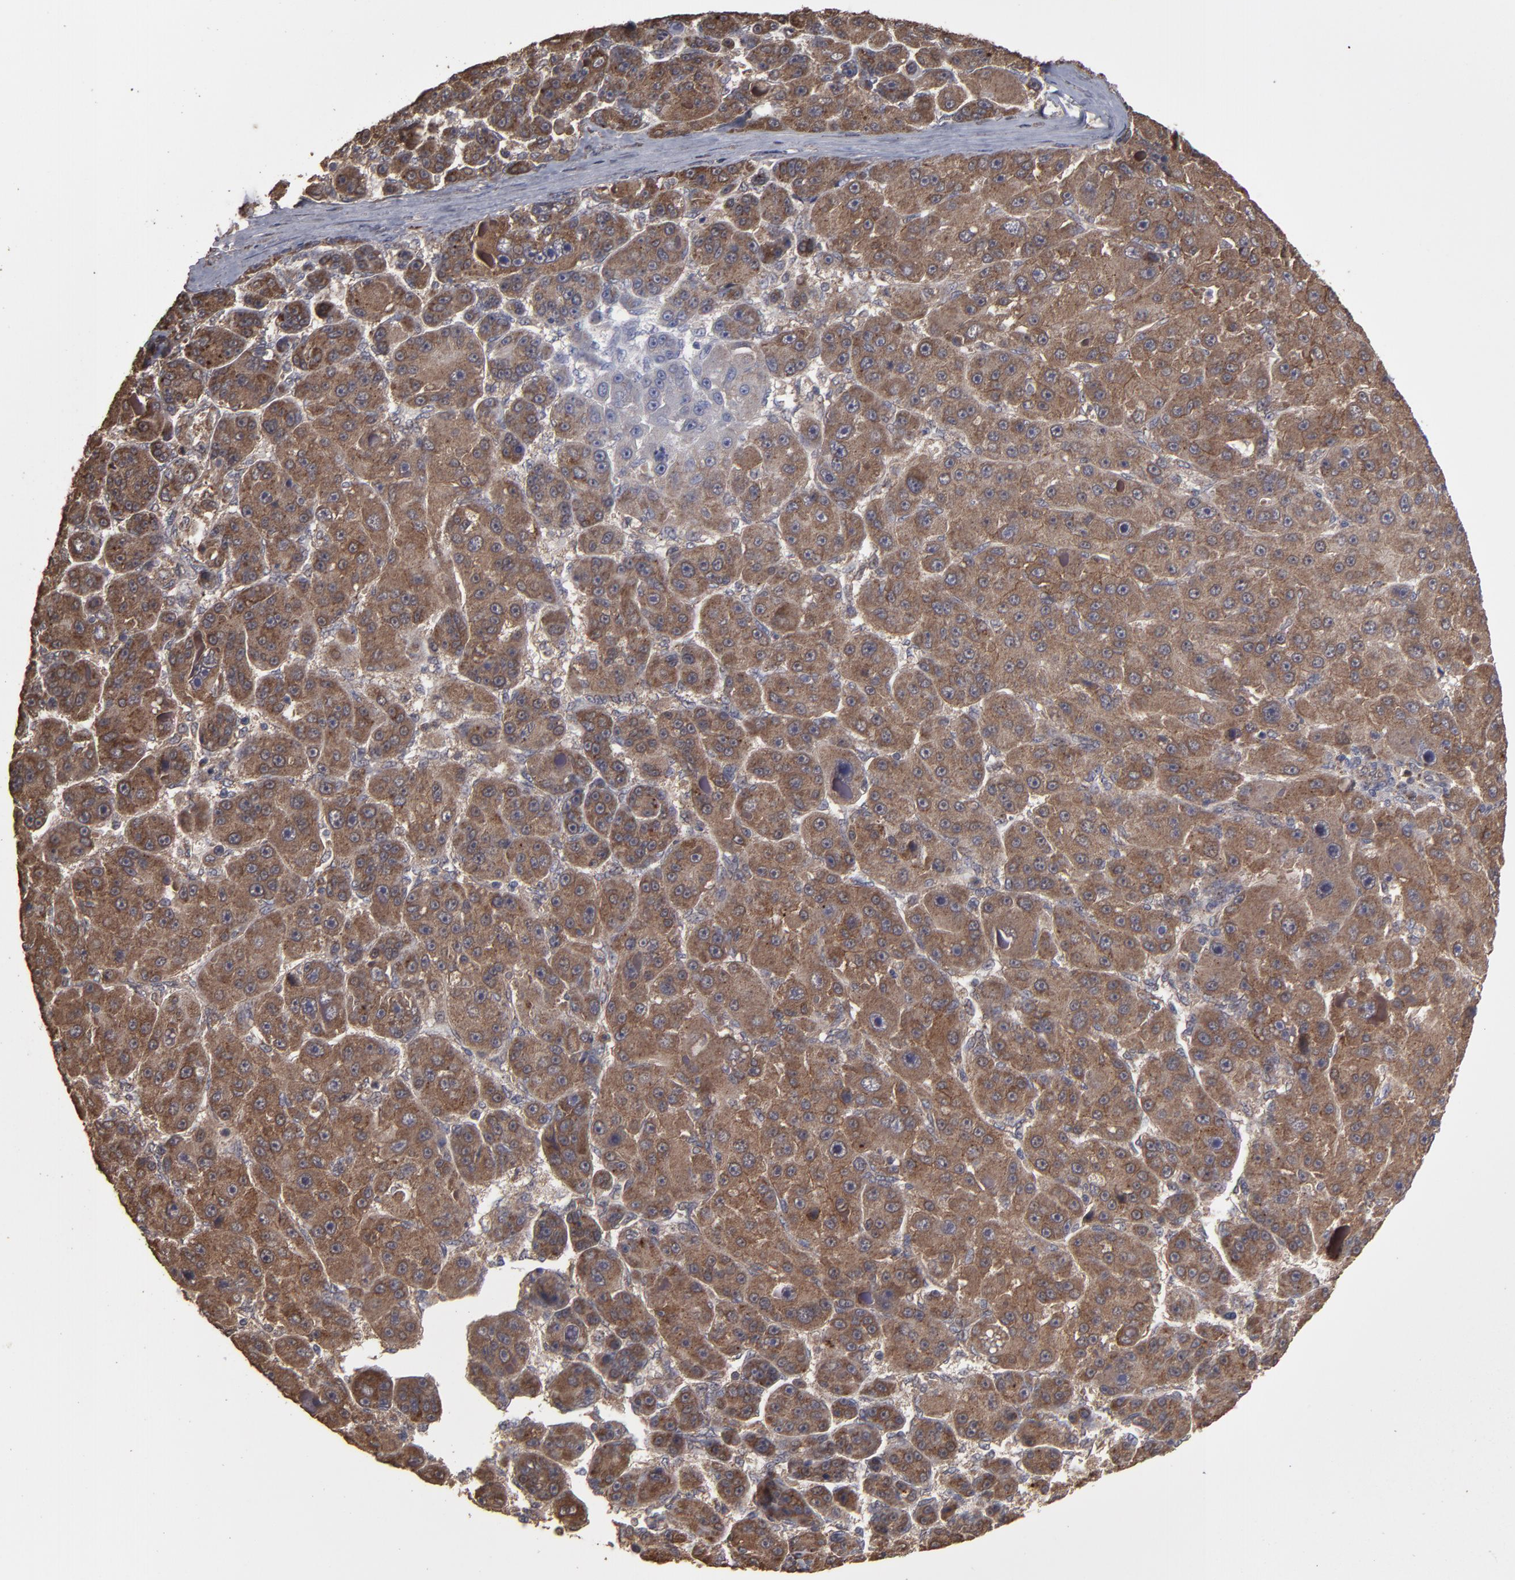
{"staining": {"intensity": "moderate", "quantity": ">75%", "location": "cytoplasmic/membranous"}, "tissue": "liver cancer", "cell_type": "Tumor cells", "image_type": "cancer", "snomed": [{"axis": "morphology", "description": "Carcinoma, Hepatocellular, NOS"}, {"axis": "topography", "description": "Liver"}], "caption": "A histopathology image of liver cancer (hepatocellular carcinoma) stained for a protein shows moderate cytoplasmic/membranous brown staining in tumor cells.", "gene": "MMP2", "patient": {"sex": "male", "age": 76}}